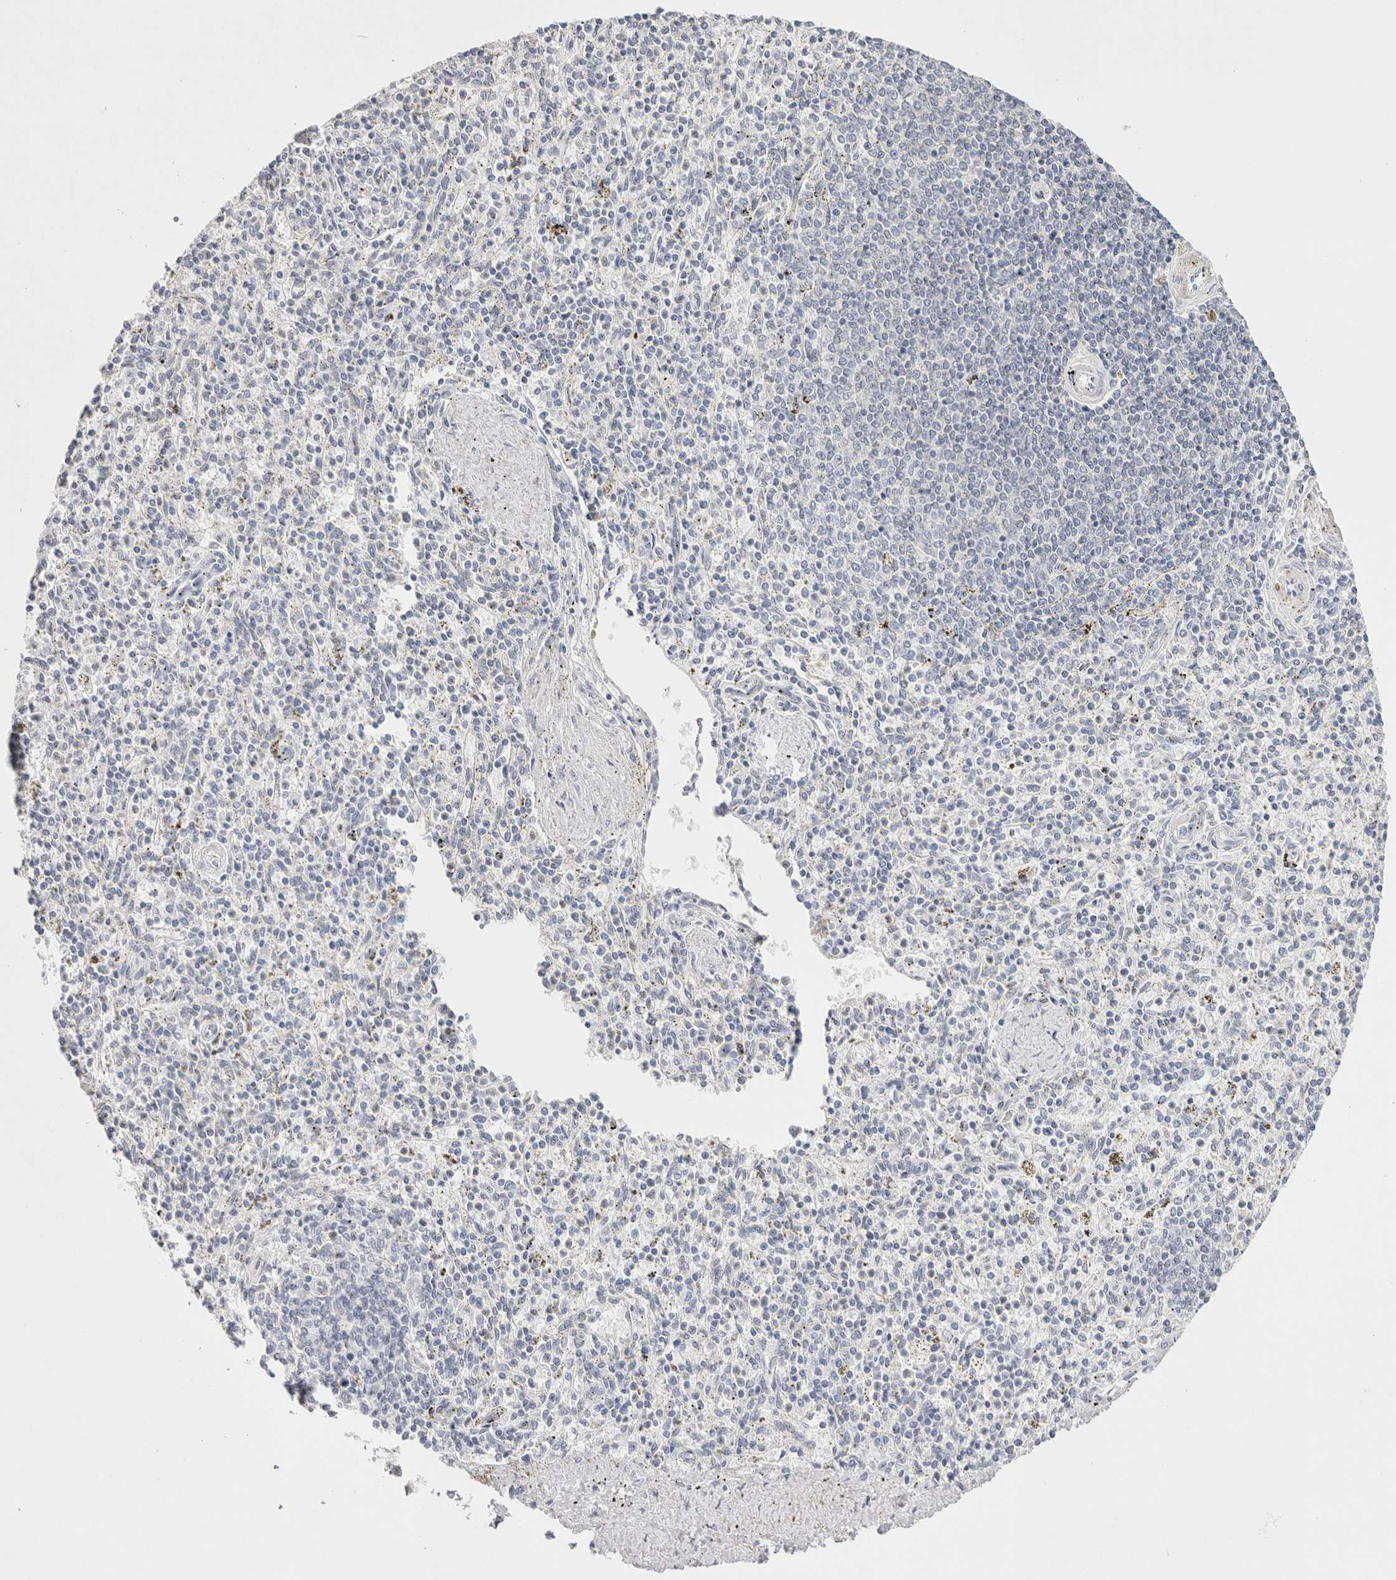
{"staining": {"intensity": "negative", "quantity": "none", "location": "none"}, "tissue": "spleen", "cell_type": "Cells in red pulp", "image_type": "normal", "snomed": [{"axis": "morphology", "description": "Normal tissue, NOS"}, {"axis": "topography", "description": "Spleen"}], "caption": "The micrograph displays no significant staining in cells in red pulp of spleen.", "gene": "GARIN1A", "patient": {"sex": "male", "age": 72}}